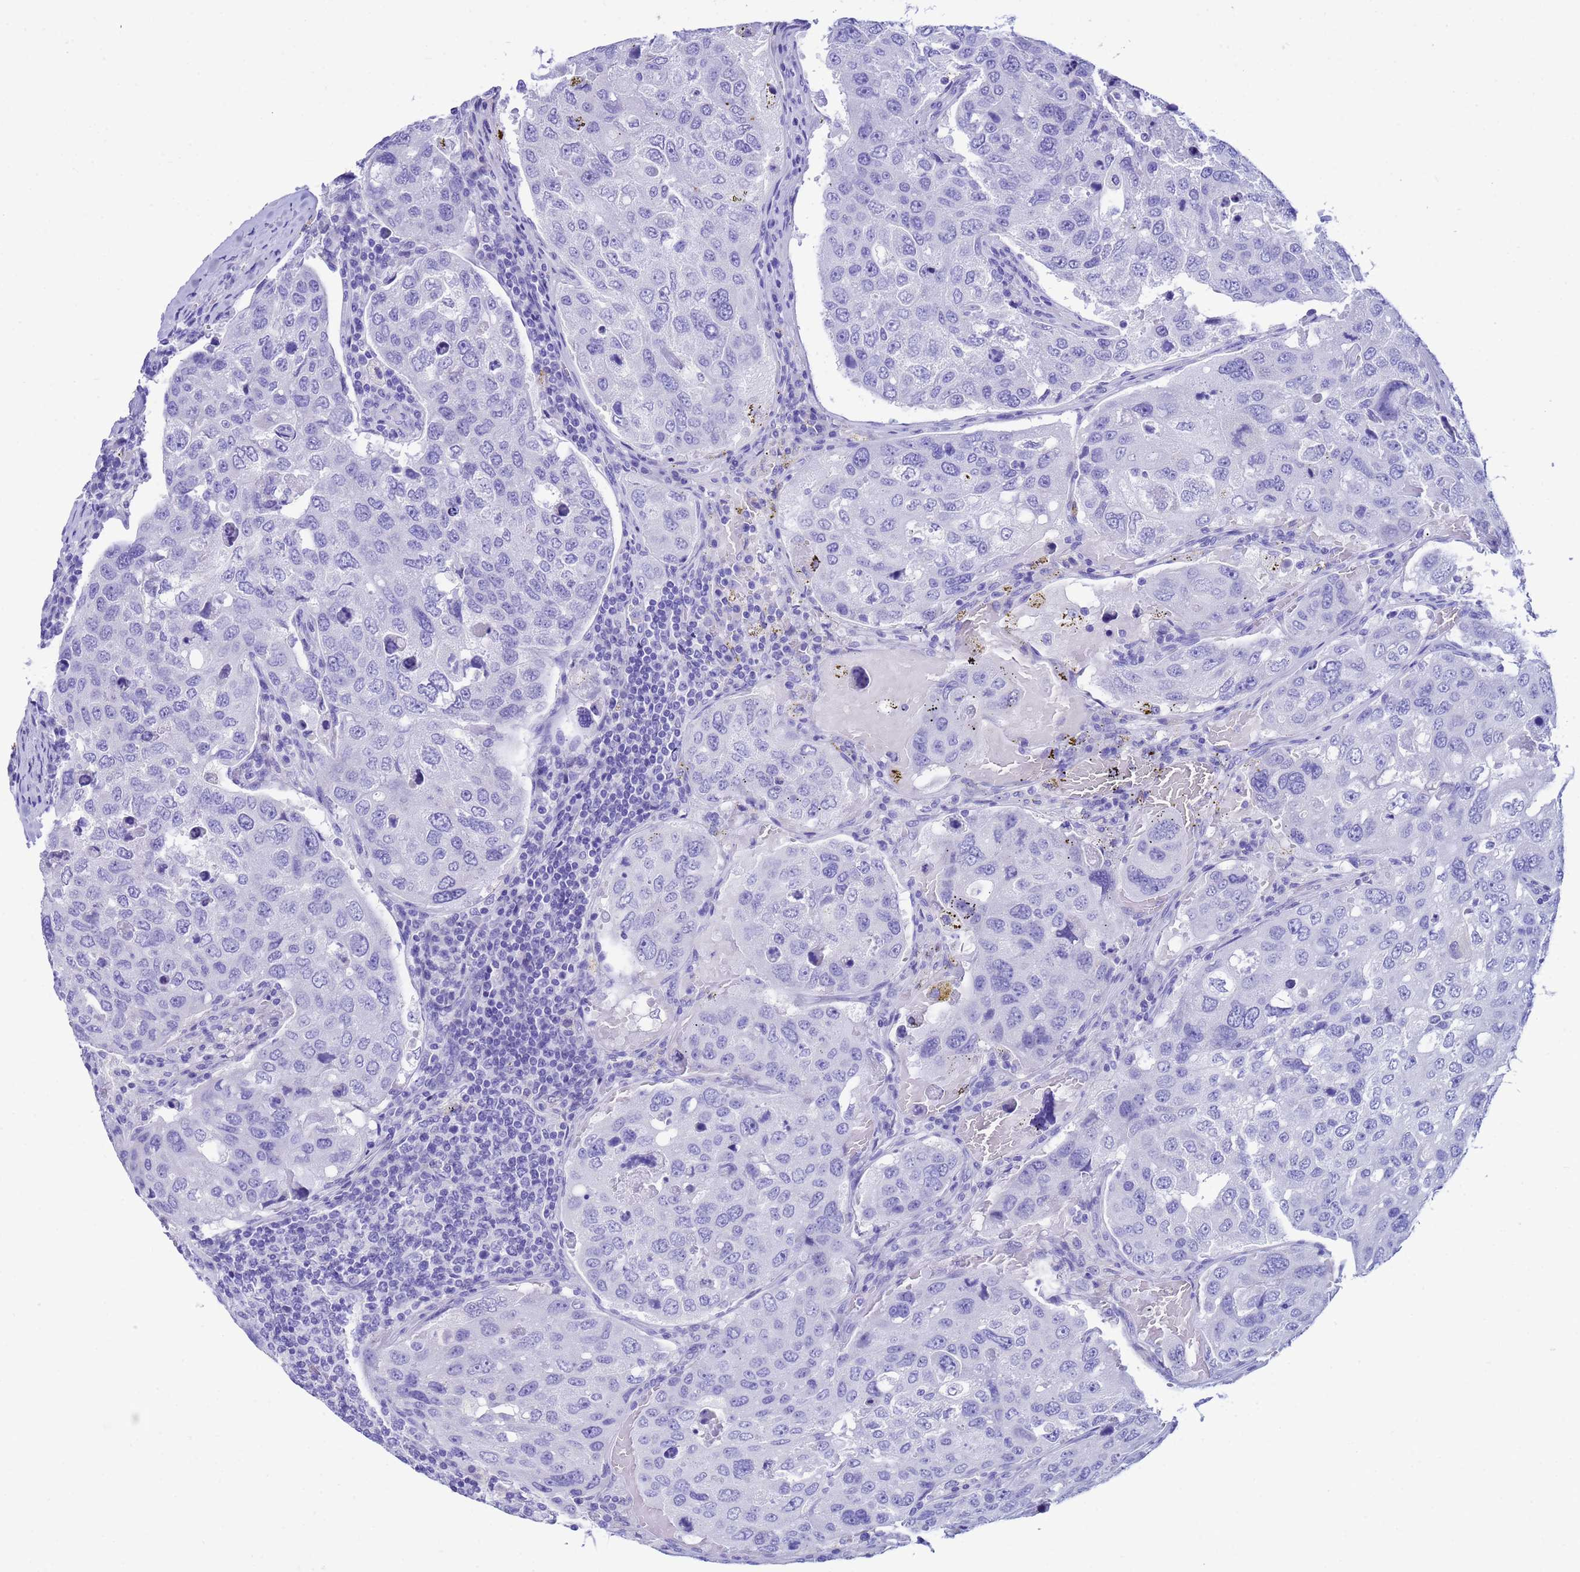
{"staining": {"intensity": "negative", "quantity": "none", "location": "none"}, "tissue": "urothelial cancer", "cell_type": "Tumor cells", "image_type": "cancer", "snomed": [{"axis": "morphology", "description": "Urothelial carcinoma, High grade"}, {"axis": "topography", "description": "Lymph node"}, {"axis": "topography", "description": "Urinary bladder"}], "caption": "There is no significant staining in tumor cells of urothelial cancer.", "gene": "AKR1C2", "patient": {"sex": "male", "age": 51}}